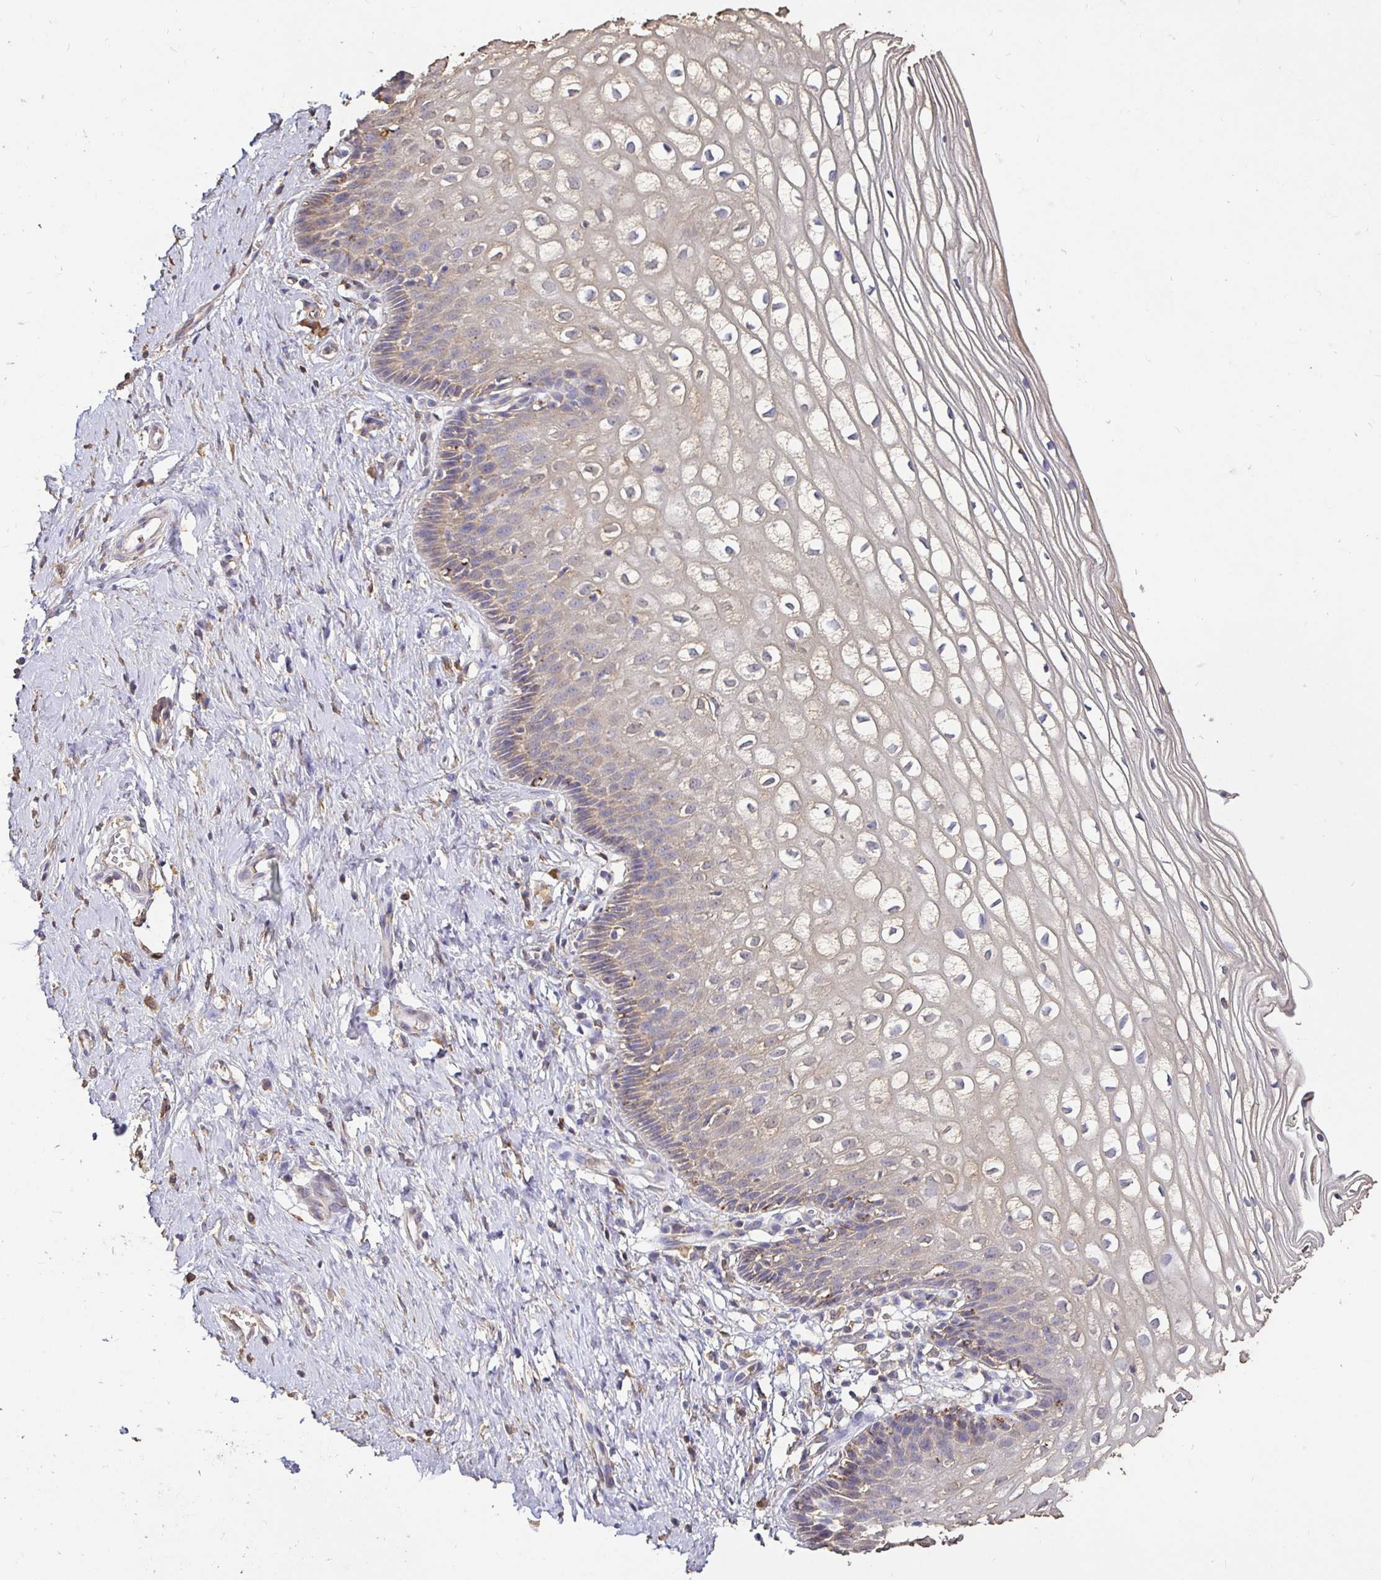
{"staining": {"intensity": "weak", "quantity": "25%-75%", "location": "cytoplasmic/membranous"}, "tissue": "cervix", "cell_type": "Glandular cells", "image_type": "normal", "snomed": [{"axis": "morphology", "description": "Normal tissue, NOS"}, {"axis": "topography", "description": "Cervix"}], "caption": "An immunohistochemistry image of benign tissue is shown. Protein staining in brown highlights weak cytoplasmic/membranous positivity in cervix within glandular cells.", "gene": "MAPK8IP3", "patient": {"sex": "female", "age": 36}}